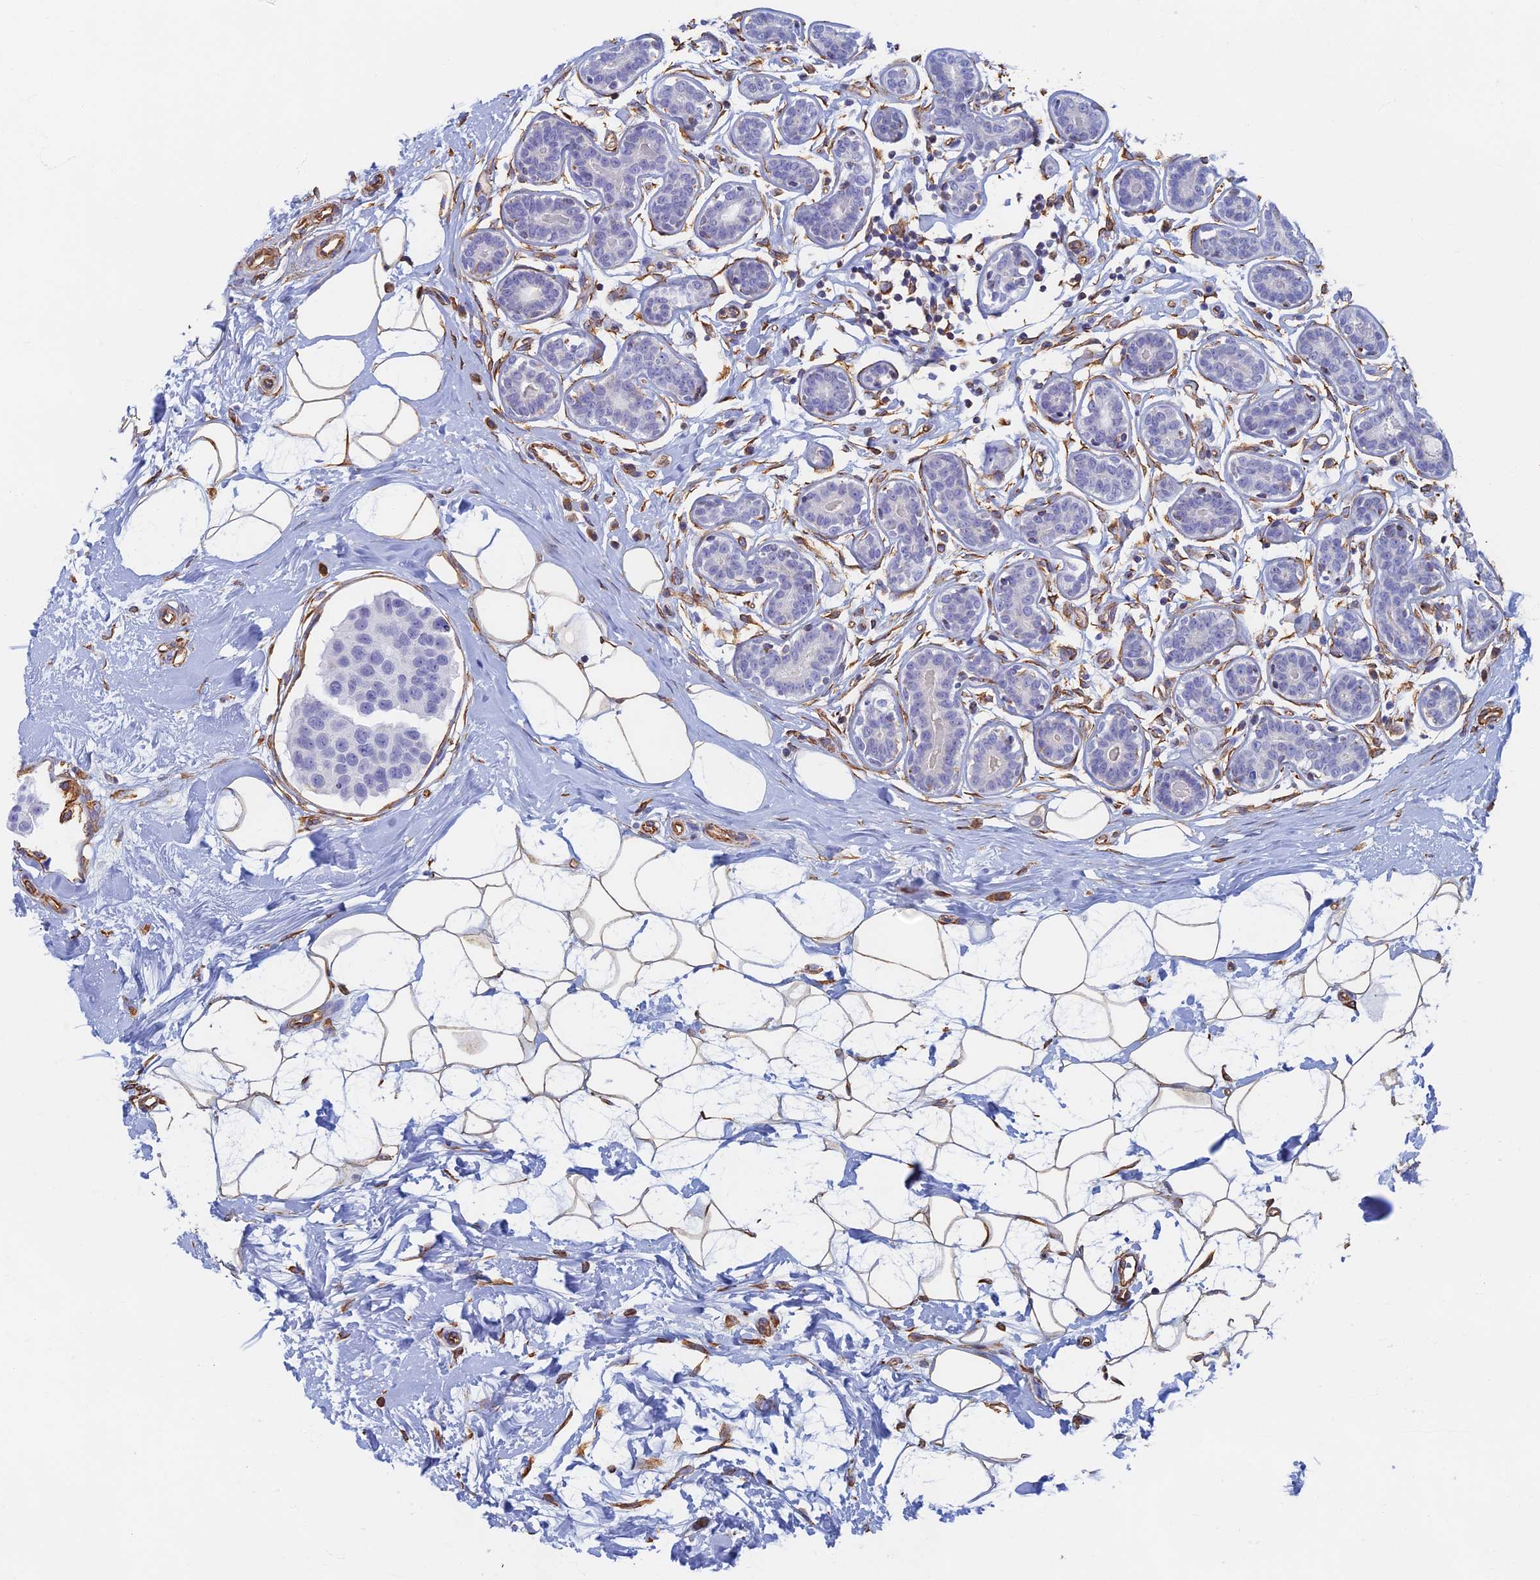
{"staining": {"intensity": "negative", "quantity": "none", "location": "none"}, "tissue": "breast cancer", "cell_type": "Tumor cells", "image_type": "cancer", "snomed": [{"axis": "morphology", "description": "Normal tissue, NOS"}, {"axis": "morphology", "description": "Duct carcinoma"}, {"axis": "topography", "description": "Breast"}], "caption": "Human breast invasive ductal carcinoma stained for a protein using immunohistochemistry (IHC) shows no expression in tumor cells.", "gene": "RMC1", "patient": {"sex": "female", "age": 39}}